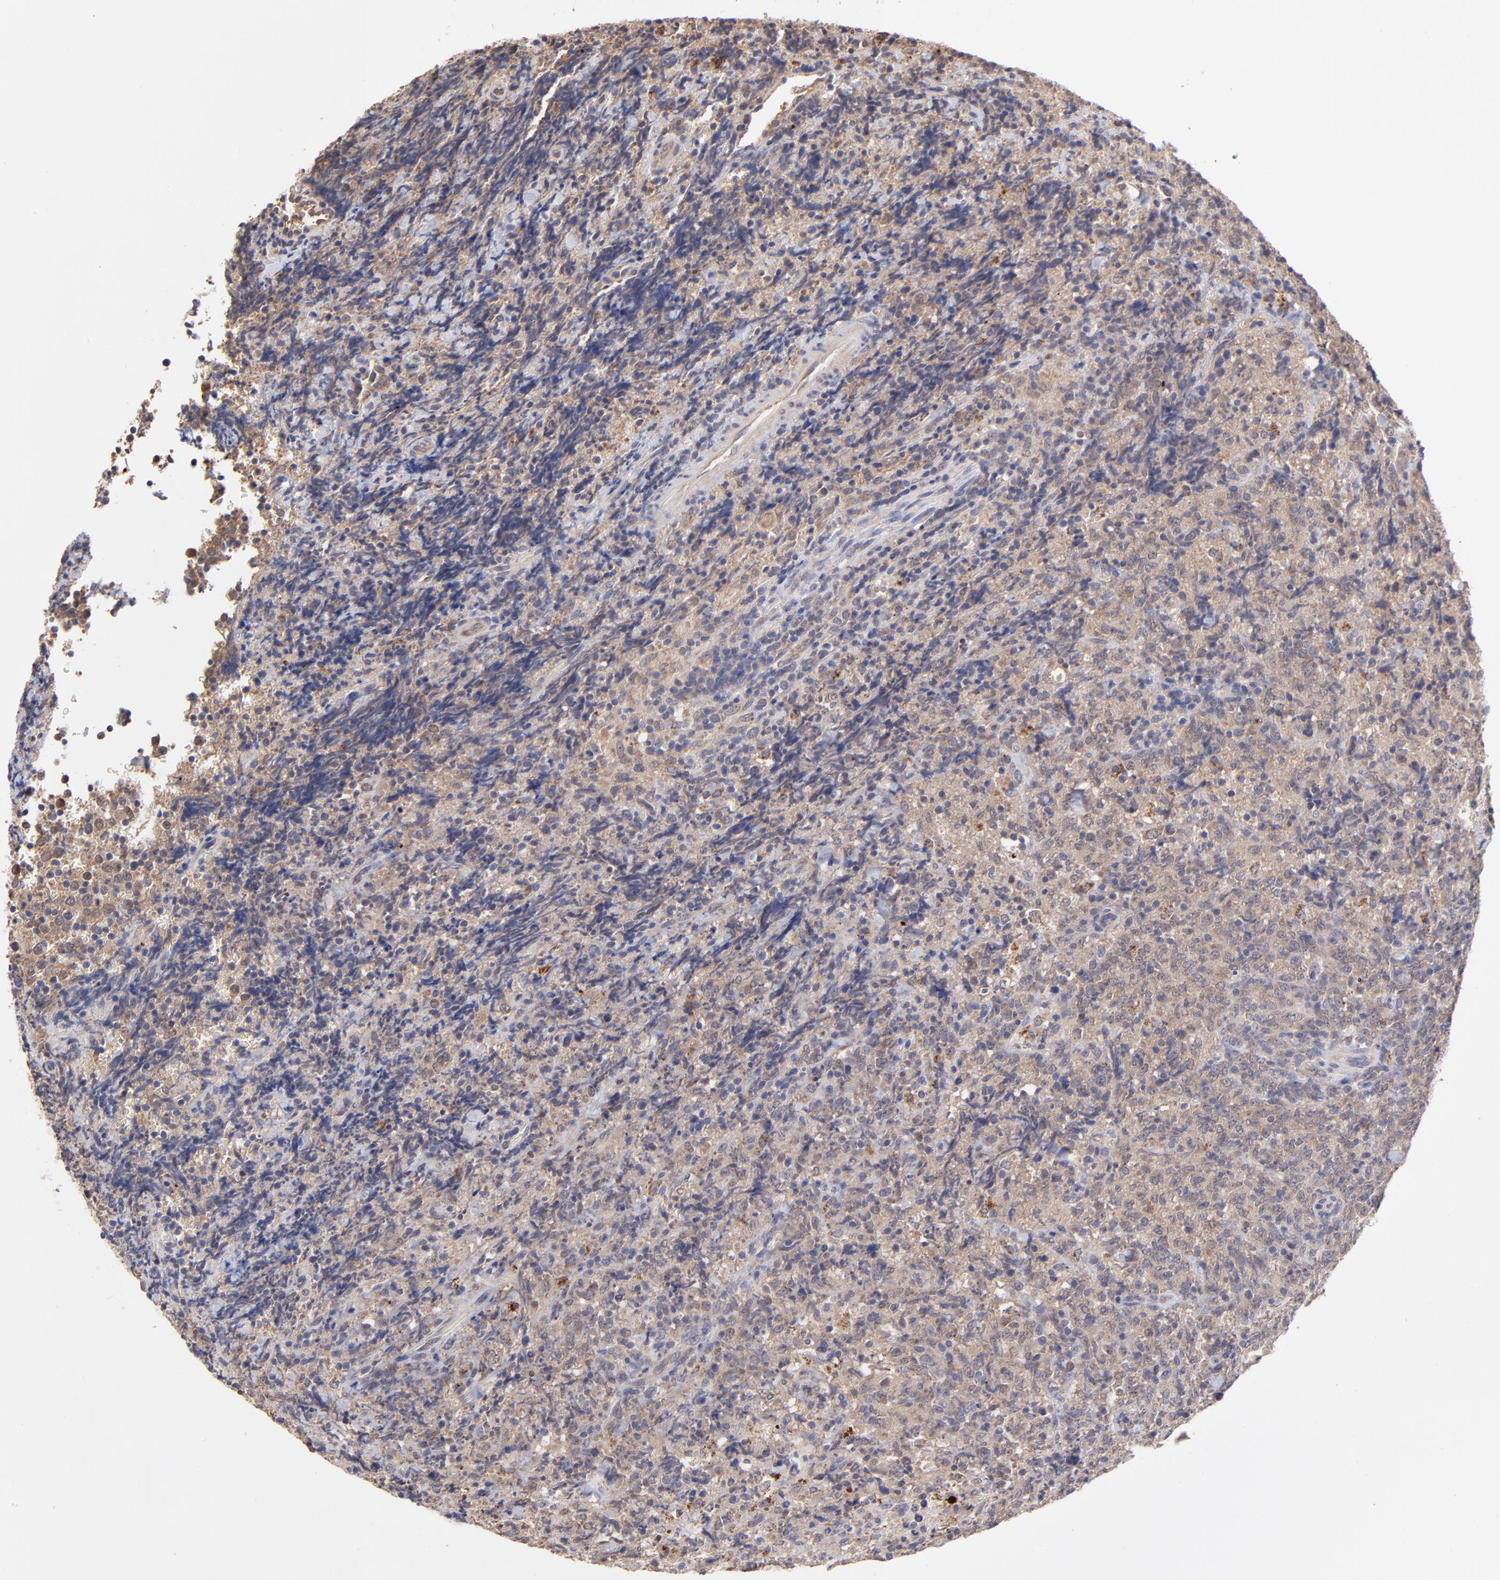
{"staining": {"intensity": "moderate", "quantity": ">75%", "location": "cytoplasmic/membranous"}, "tissue": "lymphoma", "cell_type": "Tumor cells", "image_type": "cancer", "snomed": [{"axis": "morphology", "description": "Malignant lymphoma, non-Hodgkin's type, High grade"}, {"axis": "topography", "description": "Tonsil"}], "caption": "Lymphoma was stained to show a protein in brown. There is medium levels of moderate cytoplasmic/membranous positivity in about >75% of tumor cells.", "gene": "UBE2H", "patient": {"sex": "female", "age": 36}}